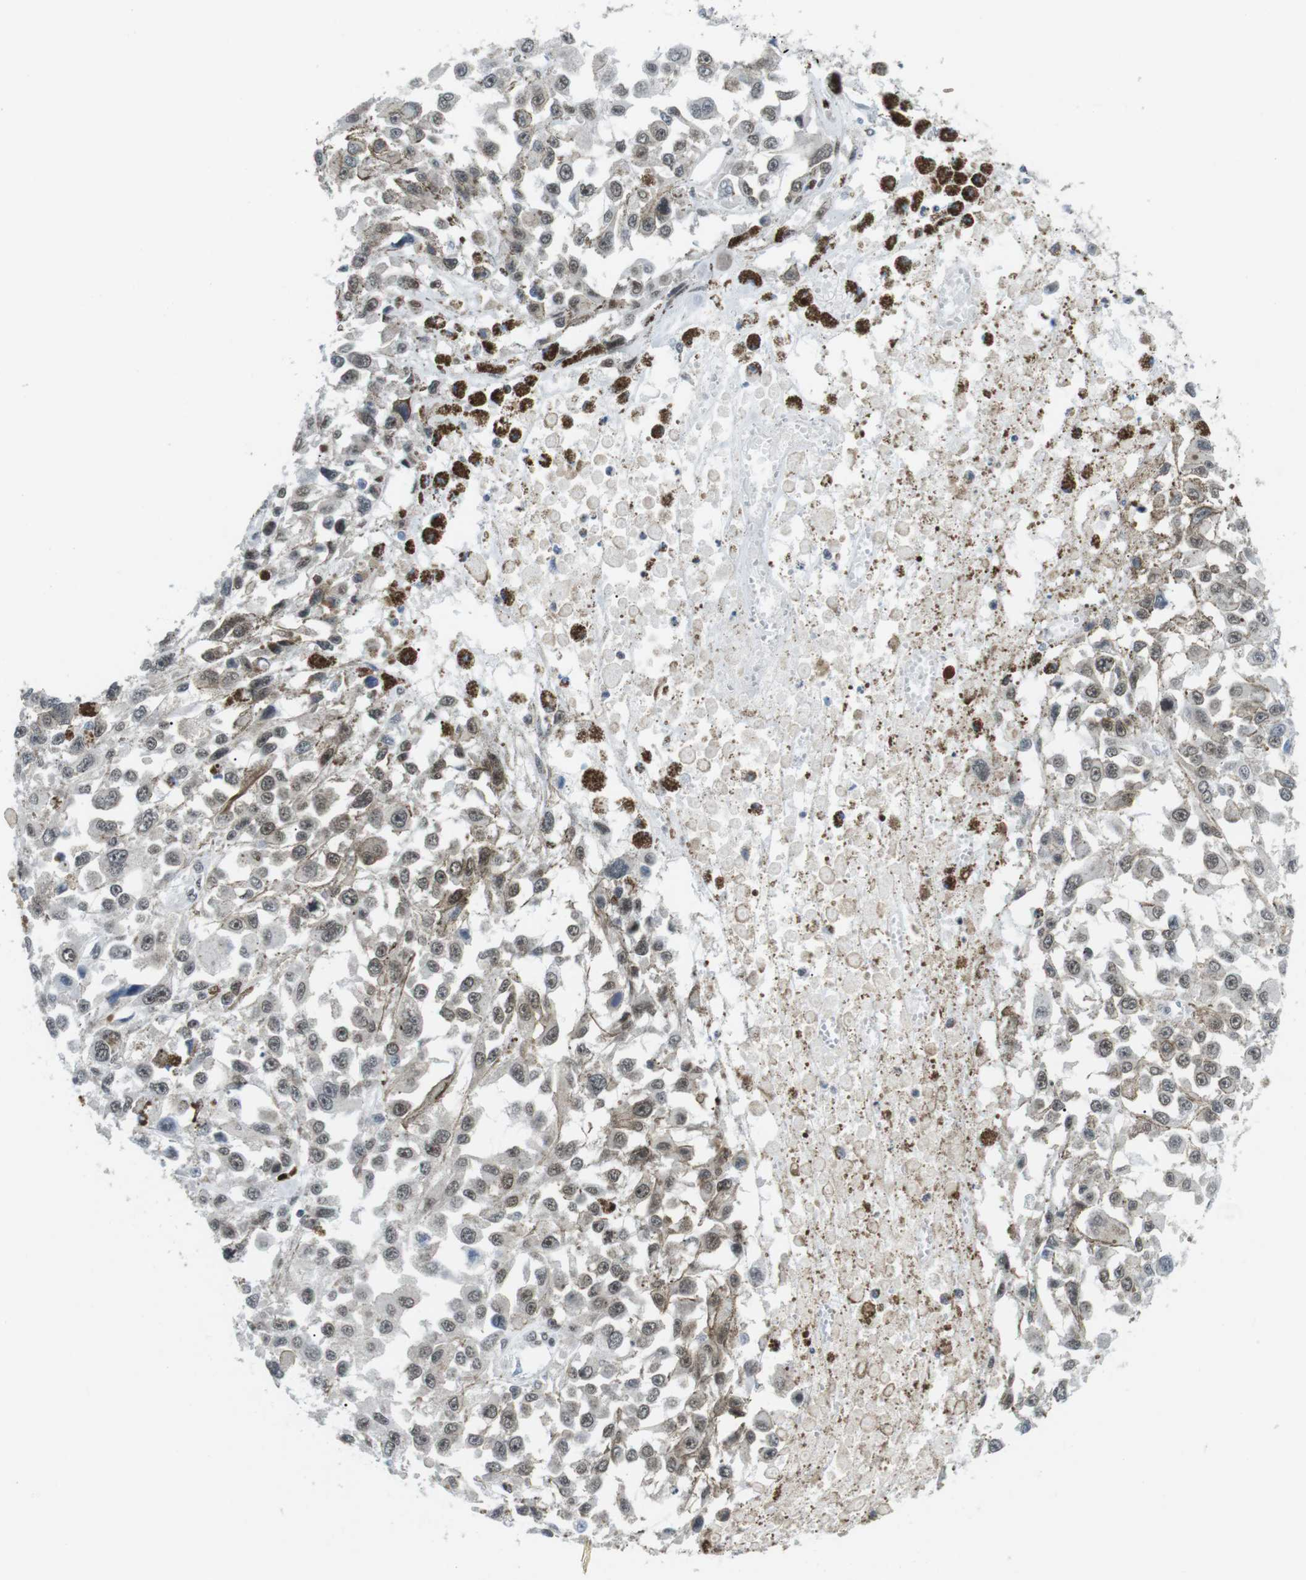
{"staining": {"intensity": "weak", "quantity": ">75%", "location": "nuclear"}, "tissue": "melanoma", "cell_type": "Tumor cells", "image_type": "cancer", "snomed": [{"axis": "morphology", "description": "Malignant melanoma, Metastatic site"}, {"axis": "topography", "description": "Lymph node"}], "caption": "High-power microscopy captured an IHC histopathology image of melanoma, revealing weak nuclear staining in approximately >75% of tumor cells.", "gene": "CDC27", "patient": {"sex": "male", "age": 59}}